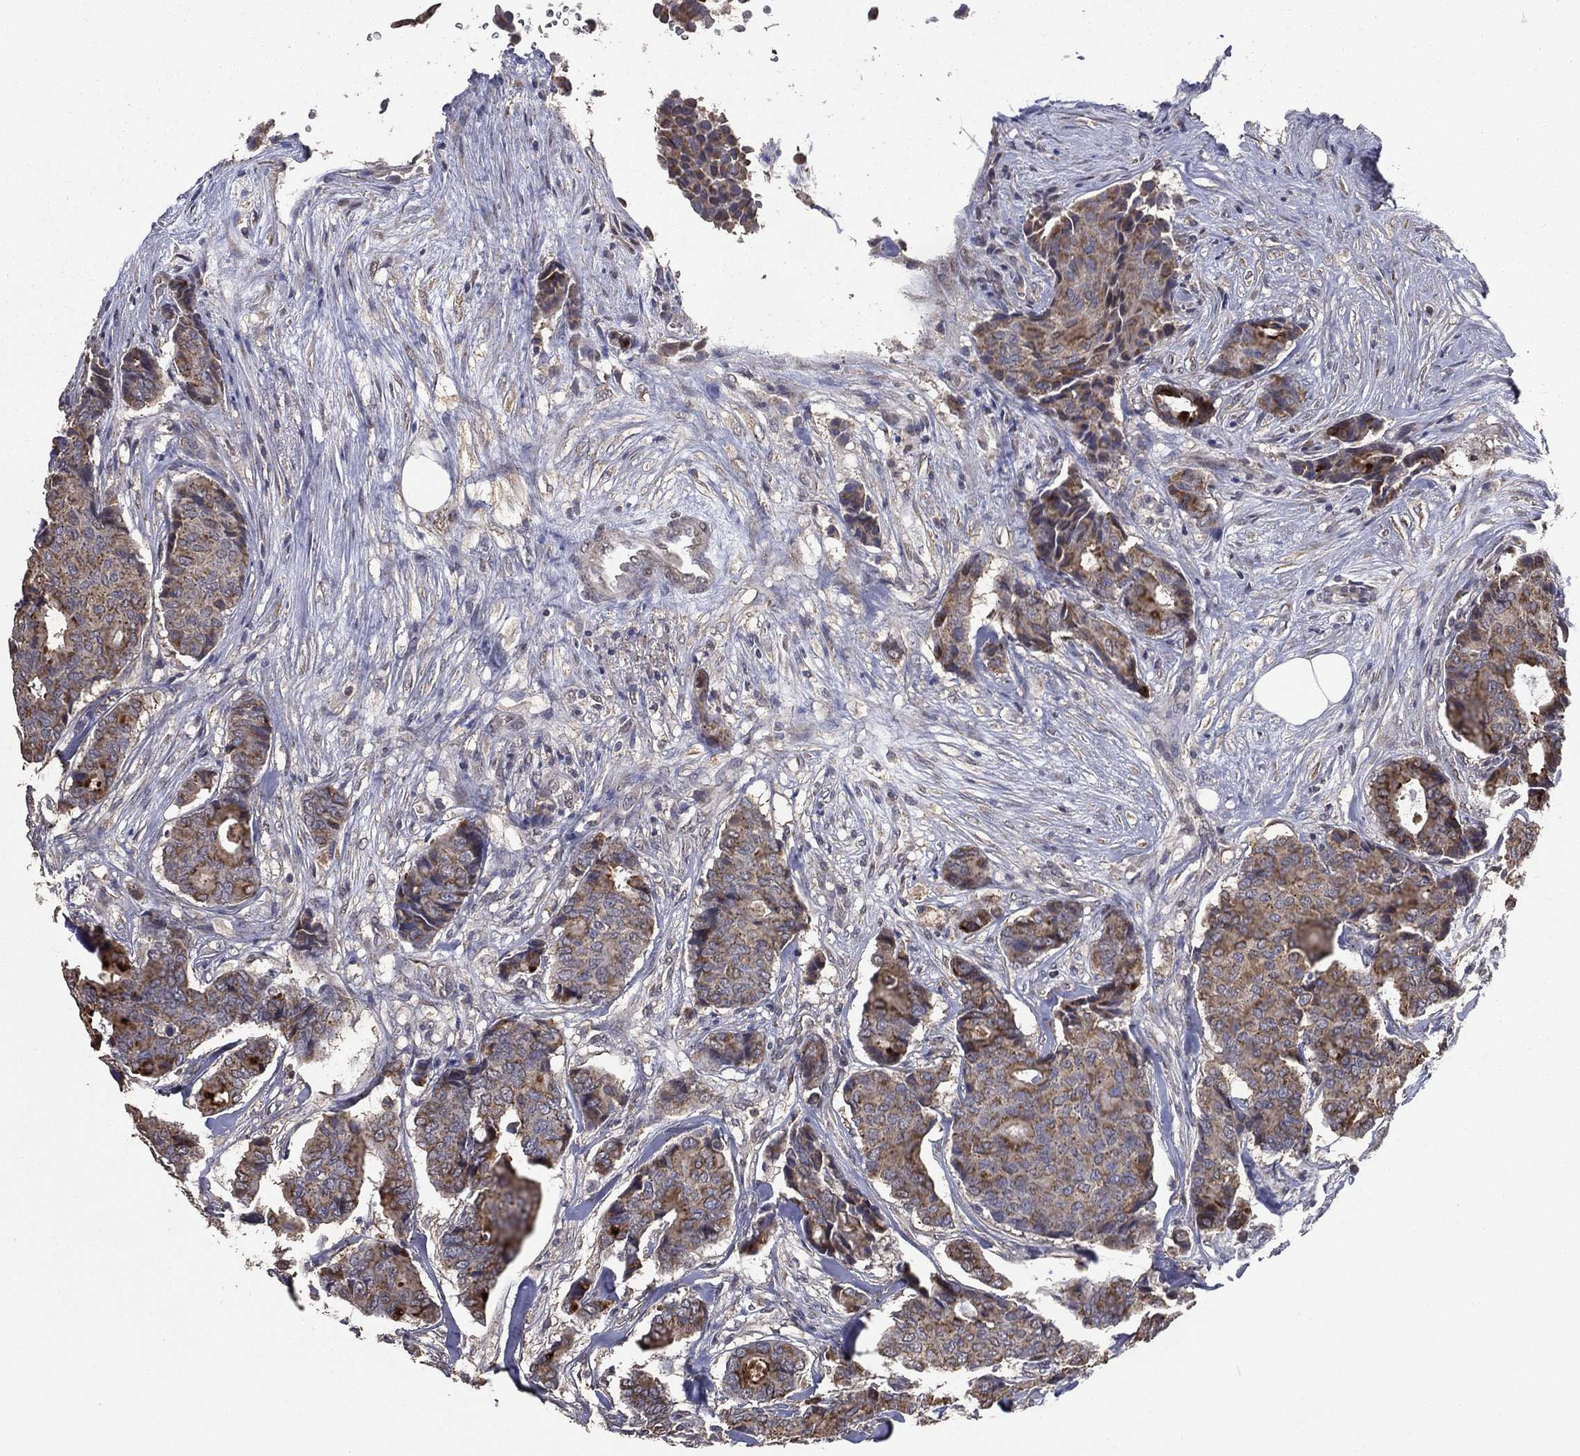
{"staining": {"intensity": "weak", "quantity": ">75%", "location": "cytoplasmic/membranous"}, "tissue": "breast cancer", "cell_type": "Tumor cells", "image_type": "cancer", "snomed": [{"axis": "morphology", "description": "Duct carcinoma"}, {"axis": "topography", "description": "Breast"}], "caption": "Protein expression analysis of breast cancer demonstrates weak cytoplasmic/membranous positivity in about >75% of tumor cells.", "gene": "GPR183", "patient": {"sex": "female", "age": 75}}